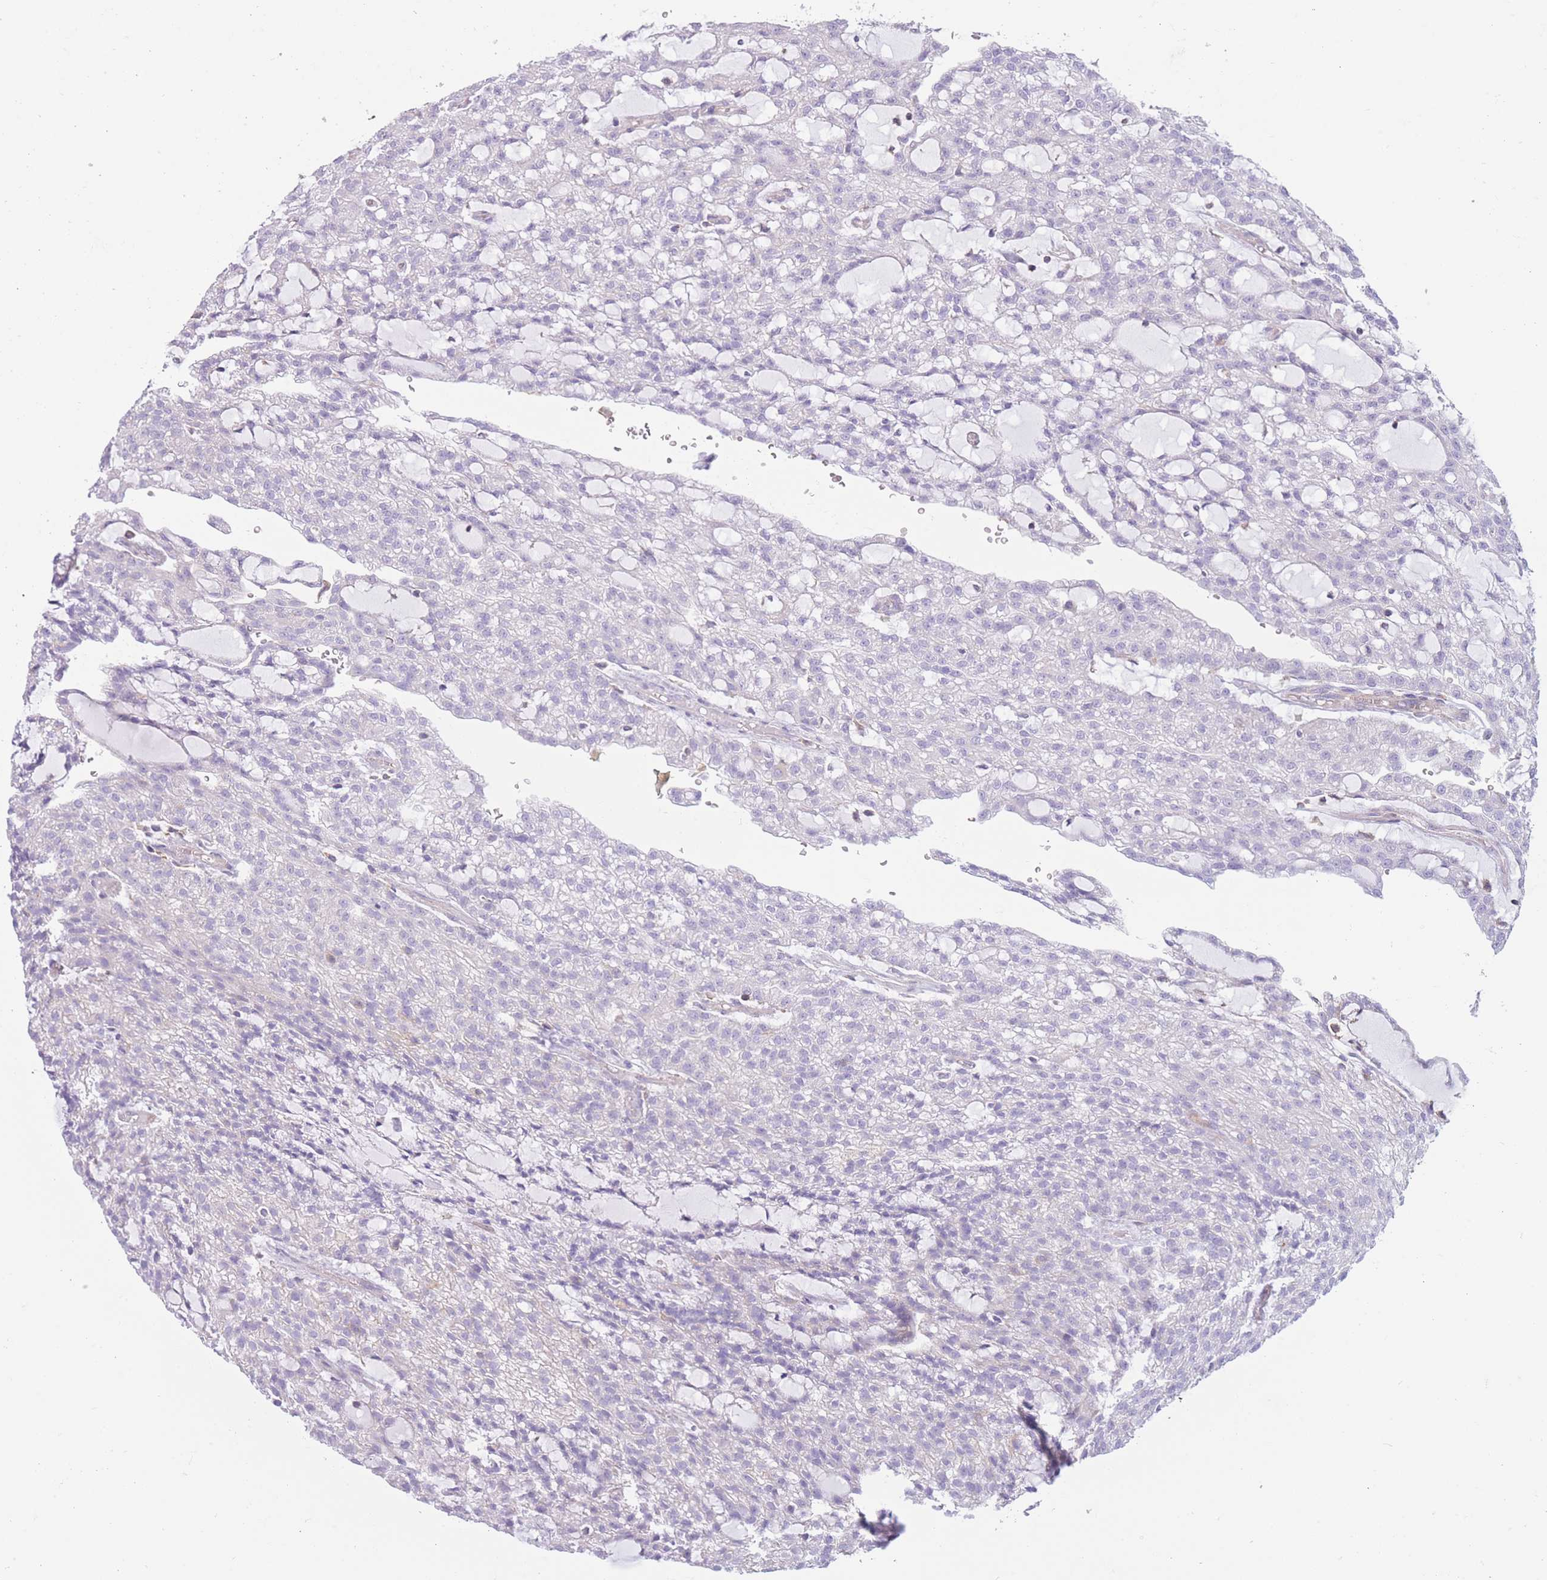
{"staining": {"intensity": "negative", "quantity": "none", "location": "none"}, "tissue": "renal cancer", "cell_type": "Tumor cells", "image_type": "cancer", "snomed": [{"axis": "morphology", "description": "Adenocarcinoma, NOS"}, {"axis": "topography", "description": "Kidney"}], "caption": "Tumor cells show no significant protein staining in renal adenocarcinoma. The staining was performed using DAB (3,3'-diaminobenzidine) to visualize the protein expression in brown, while the nuclei were stained in blue with hematoxylin (Magnification: 20x).", "gene": "PDHA1", "patient": {"sex": "male", "age": 63}}